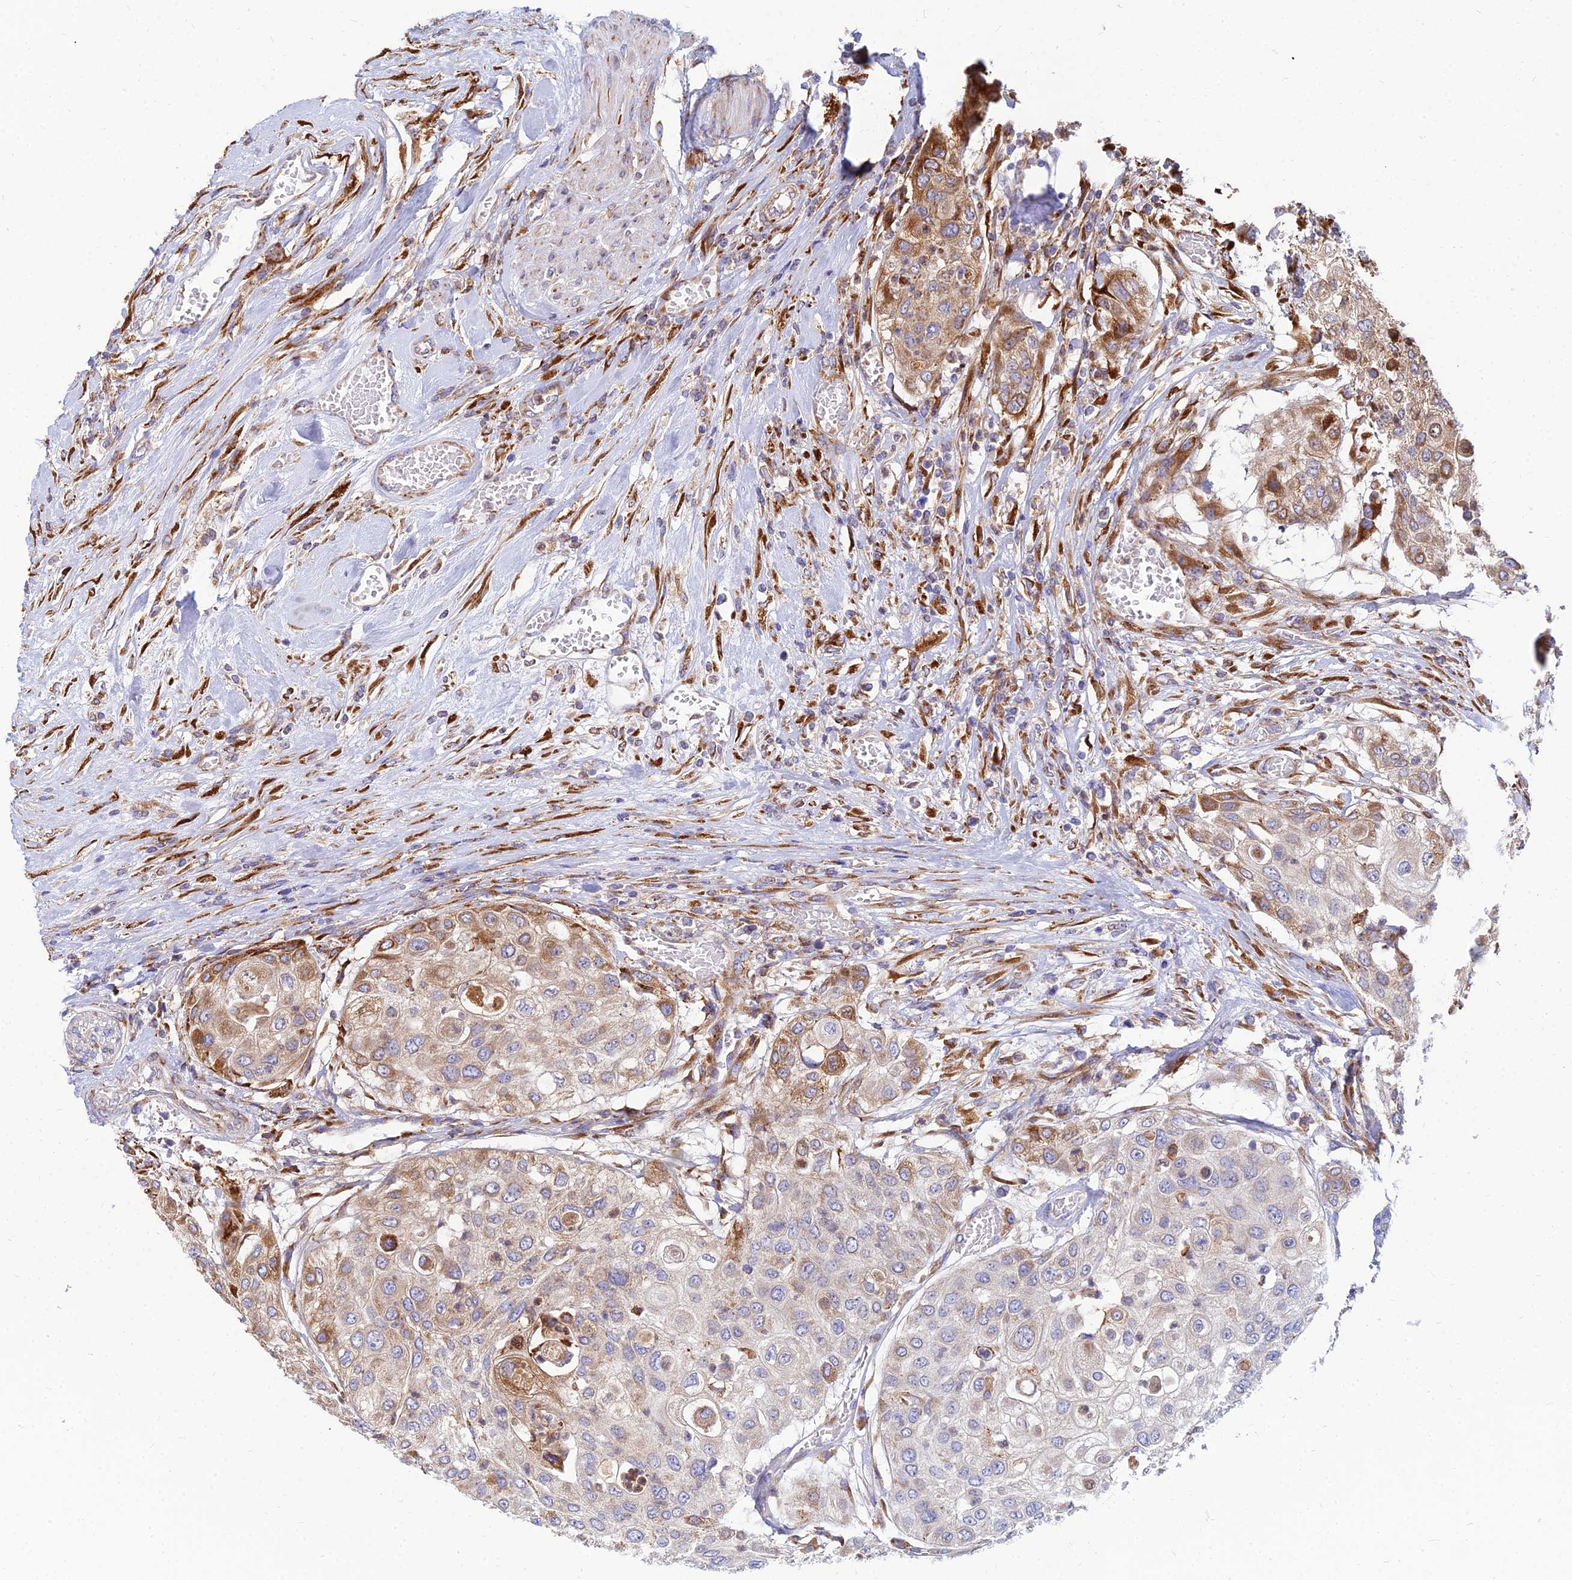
{"staining": {"intensity": "moderate", "quantity": "25%-75%", "location": "cytoplasmic/membranous"}, "tissue": "urothelial cancer", "cell_type": "Tumor cells", "image_type": "cancer", "snomed": [{"axis": "morphology", "description": "Urothelial carcinoma, High grade"}, {"axis": "topography", "description": "Urinary bladder"}], "caption": "The histopathology image exhibits a brown stain indicating the presence of a protein in the cytoplasmic/membranous of tumor cells in urothelial carcinoma (high-grade).", "gene": "CCT6B", "patient": {"sex": "female", "age": 79}}